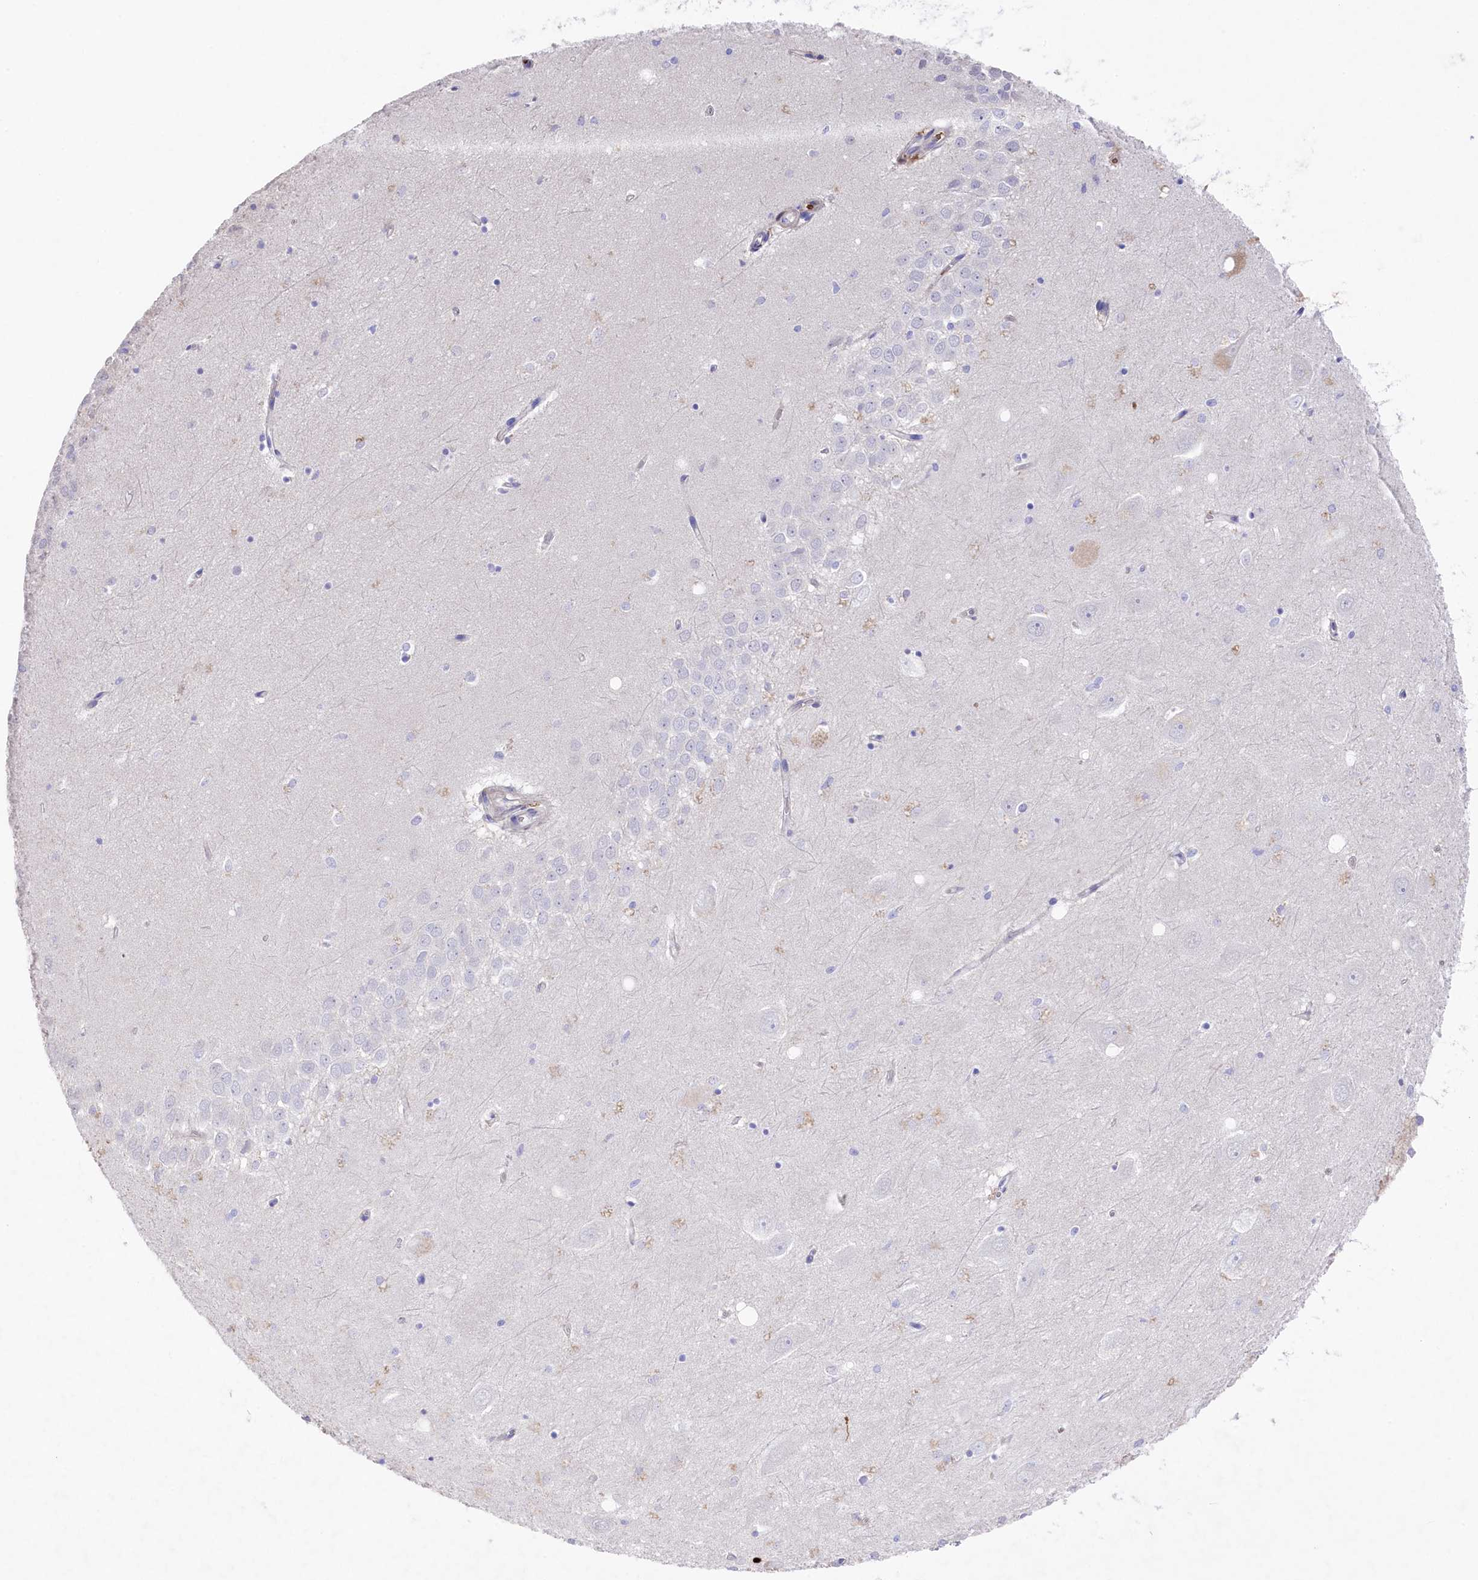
{"staining": {"intensity": "negative", "quantity": "none", "location": "none"}, "tissue": "hippocampus", "cell_type": "Glial cells", "image_type": "normal", "snomed": [{"axis": "morphology", "description": "Normal tissue, NOS"}, {"axis": "topography", "description": "Hippocampus"}], "caption": "Hippocampus stained for a protein using immunohistochemistry demonstrates no positivity glial cells.", "gene": "LHFPL4", "patient": {"sex": "female", "age": 64}}